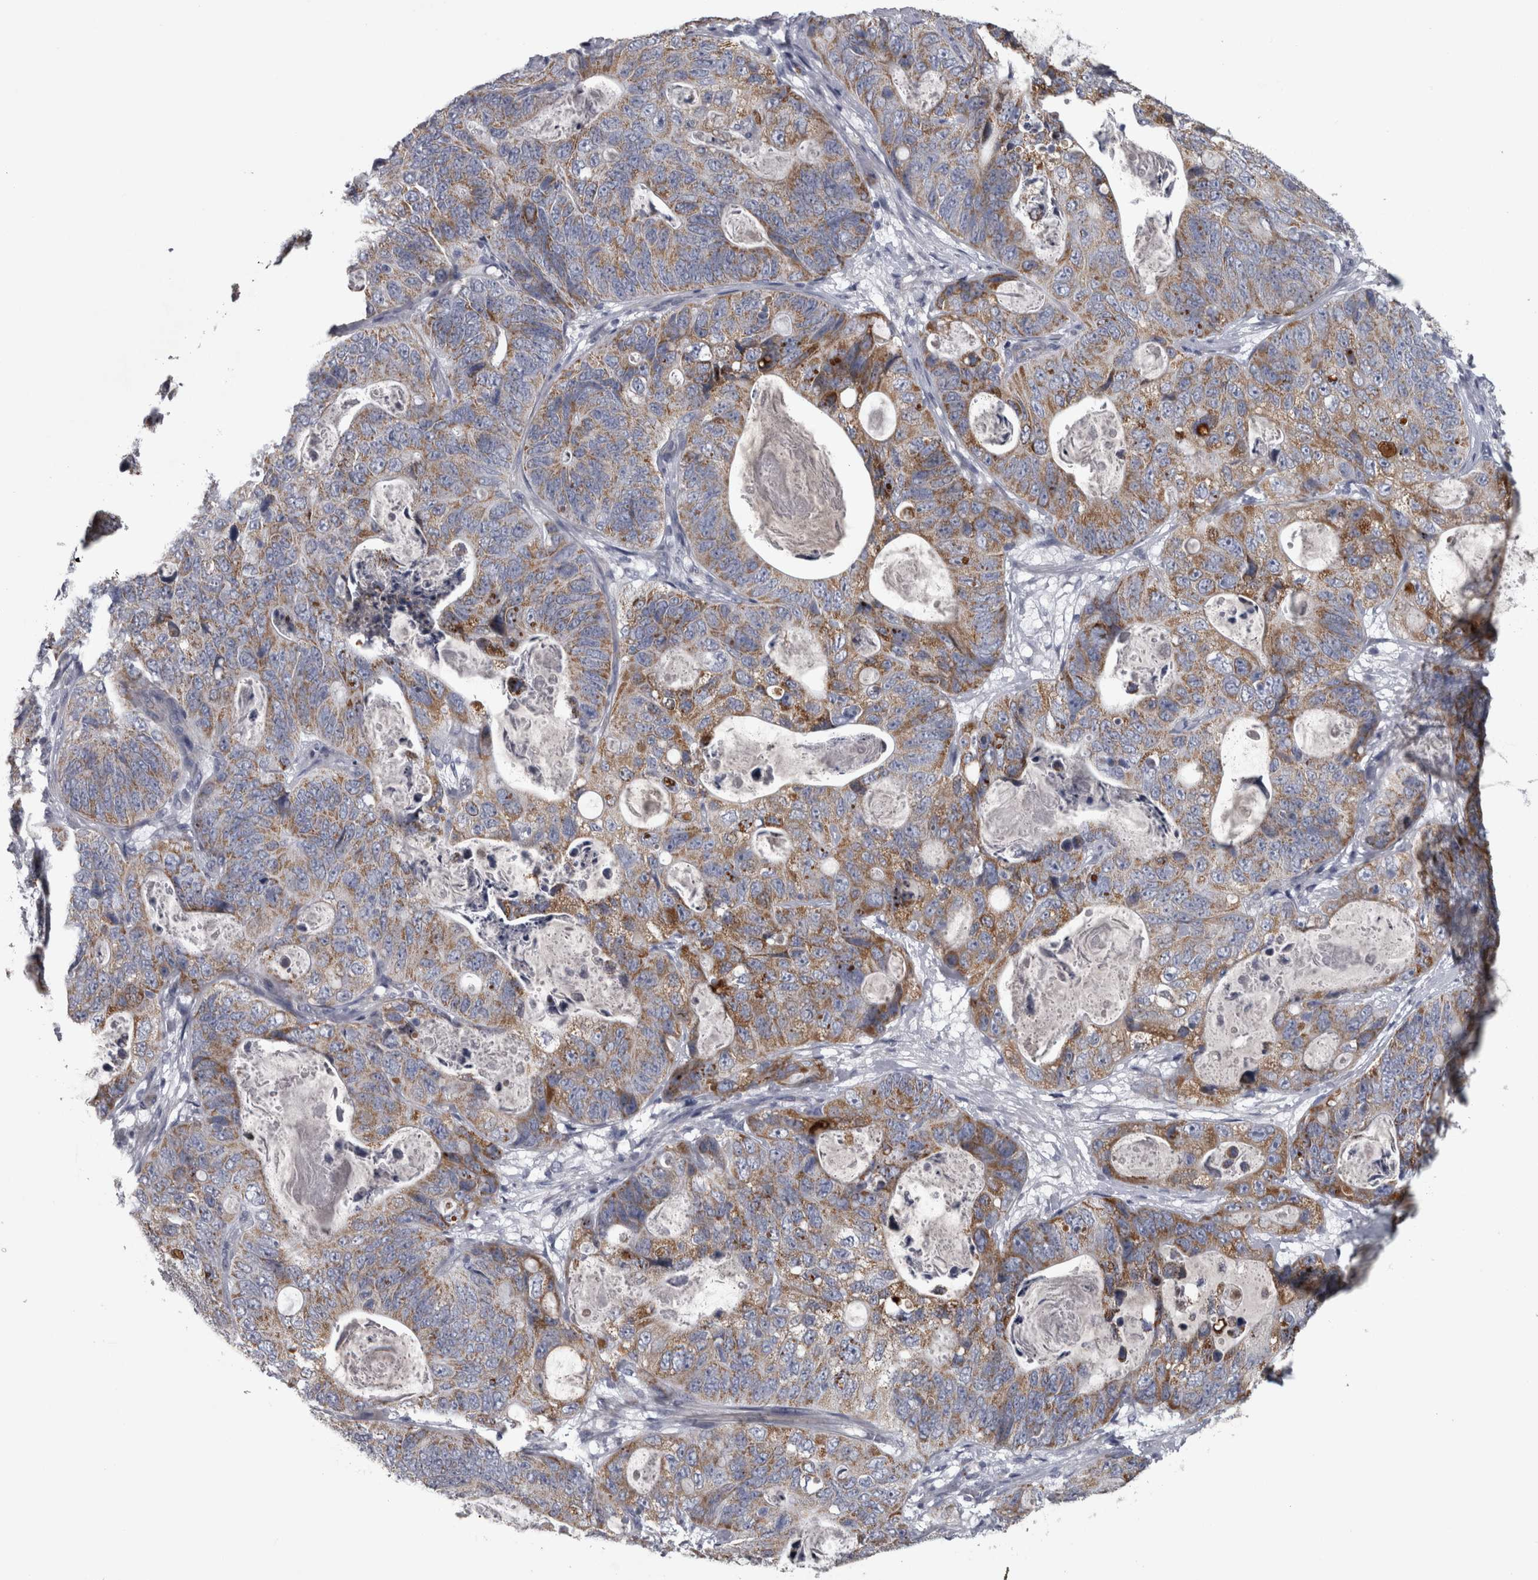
{"staining": {"intensity": "moderate", "quantity": "25%-75%", "location": "cytoplasmic/membranous"}, "tissue": "stomach cancer", "cell_type": "Tumor cells", "image_type": "cancer", "snomed": [{"axis": "morphology", "description": "Normal tissue, NOS"}, {"axis": "morphology", "description": "Adenocarcinoma, NOS"}, {"axis": "topography", "description": "Stomach"}], "caption": "This histopathology image exhibits adenocarcinoma (stomach) stained with immunohistochemistry to label a protein in brown. The cytoplasmic/membranous of tumor cells show moderate positivity for the protein. Nuclei are counter-stained blue.", "gene": "DBT", "patient": {"sex": "female", "age": 89}}